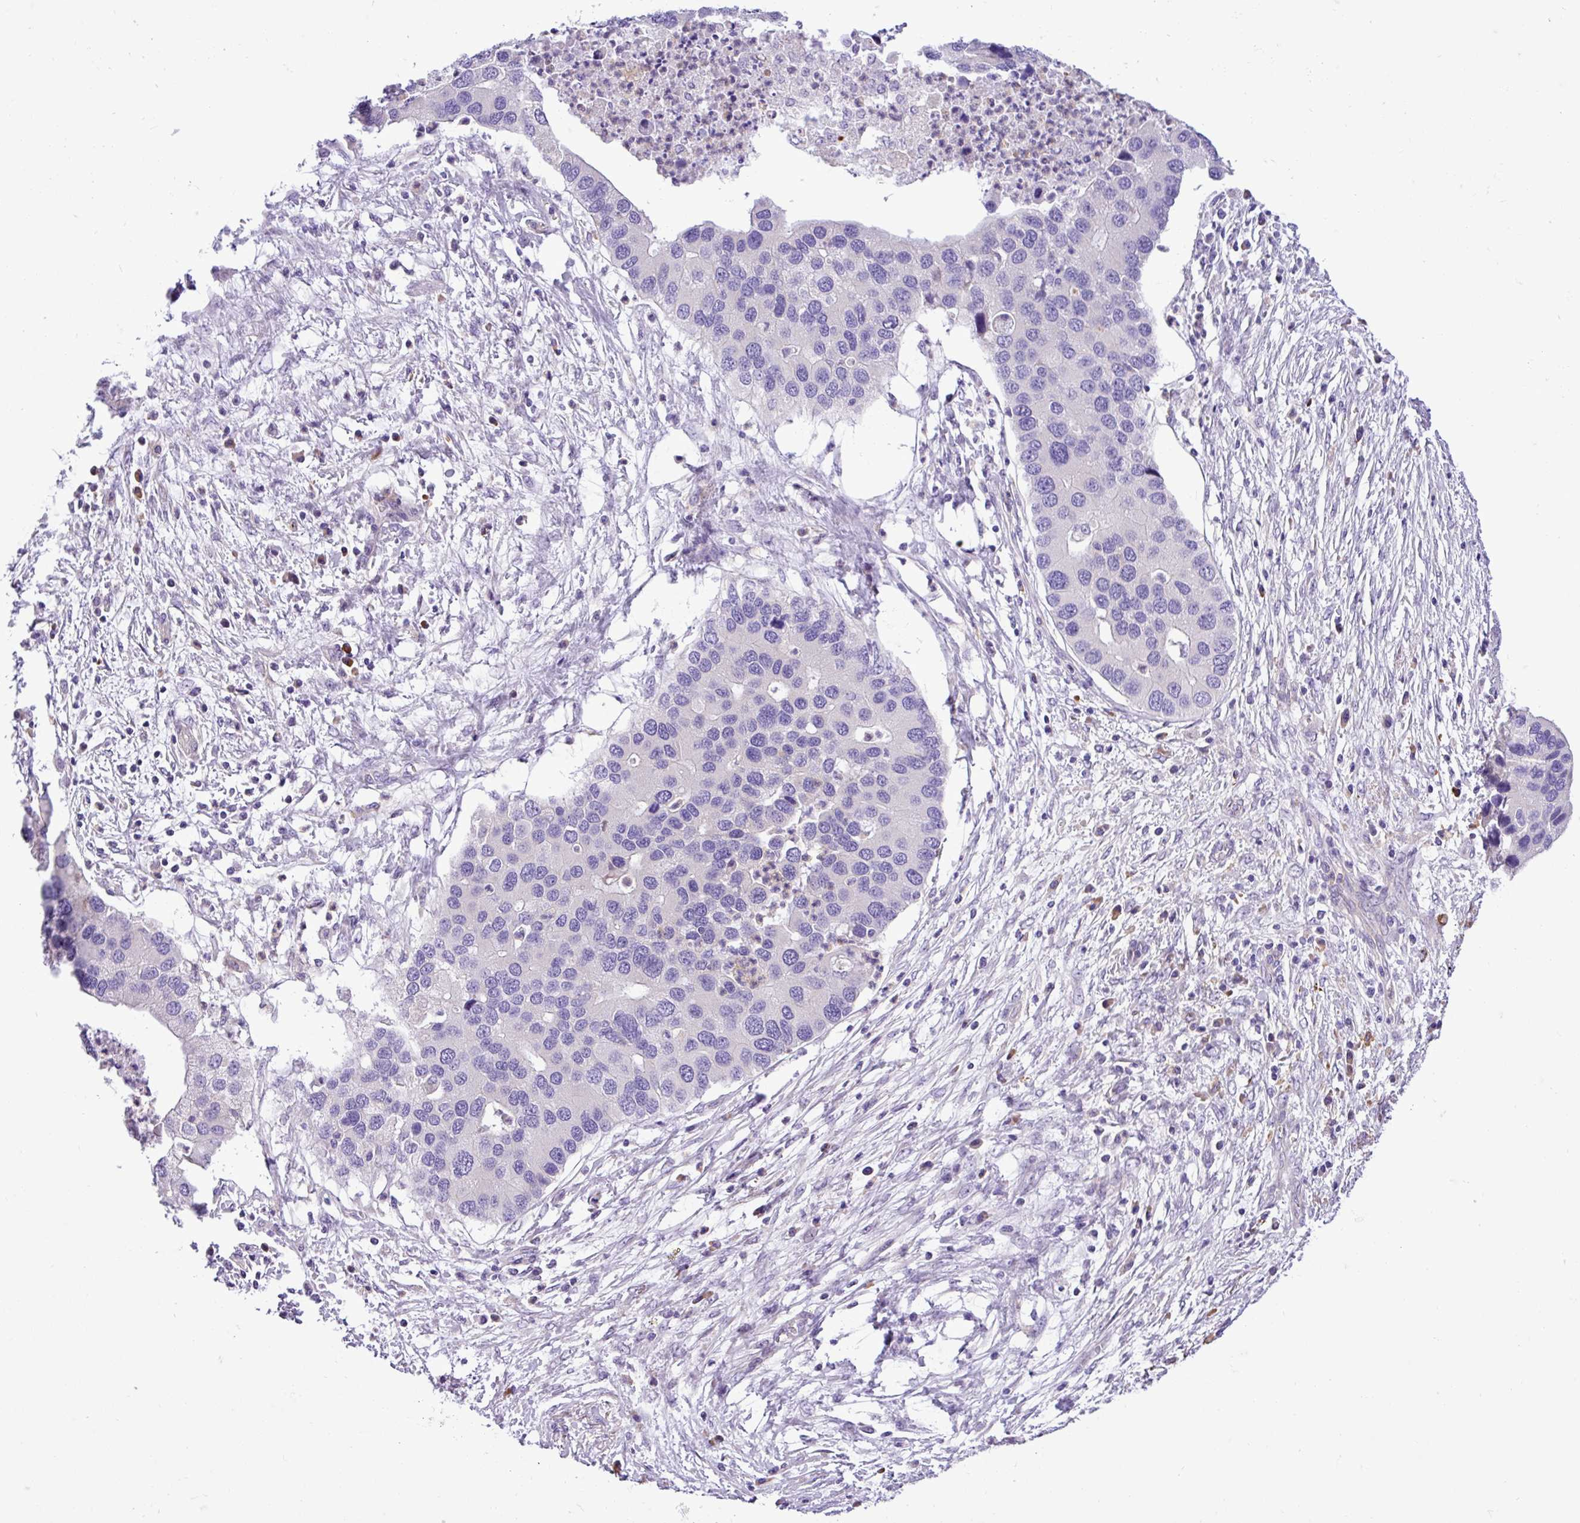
{"staining": {"intensity": "negative", "quantity": "none", "location": "none"}, "tissue": "lung cancer", "cell_type": "Tumor cells", "image_type": "cancer", "snomed": [{"axis": "morphology", "description": "Aneuploidy"}, {"axis": "morphology", "description": "Adenocarcinoma, NOS"}, {"axis": "topography", "description": "Lymph node"}, {"axis": "topography", "description": "Lung"}], "caption": "High power microscopy photomicrograph of an immunohistochemistry (IHC) image of adenocarcinoma (lung), revealing no significant positivity in tumor cells.", "gene": "C11orf91", "patient": {"sex": "female", "age": 74}}